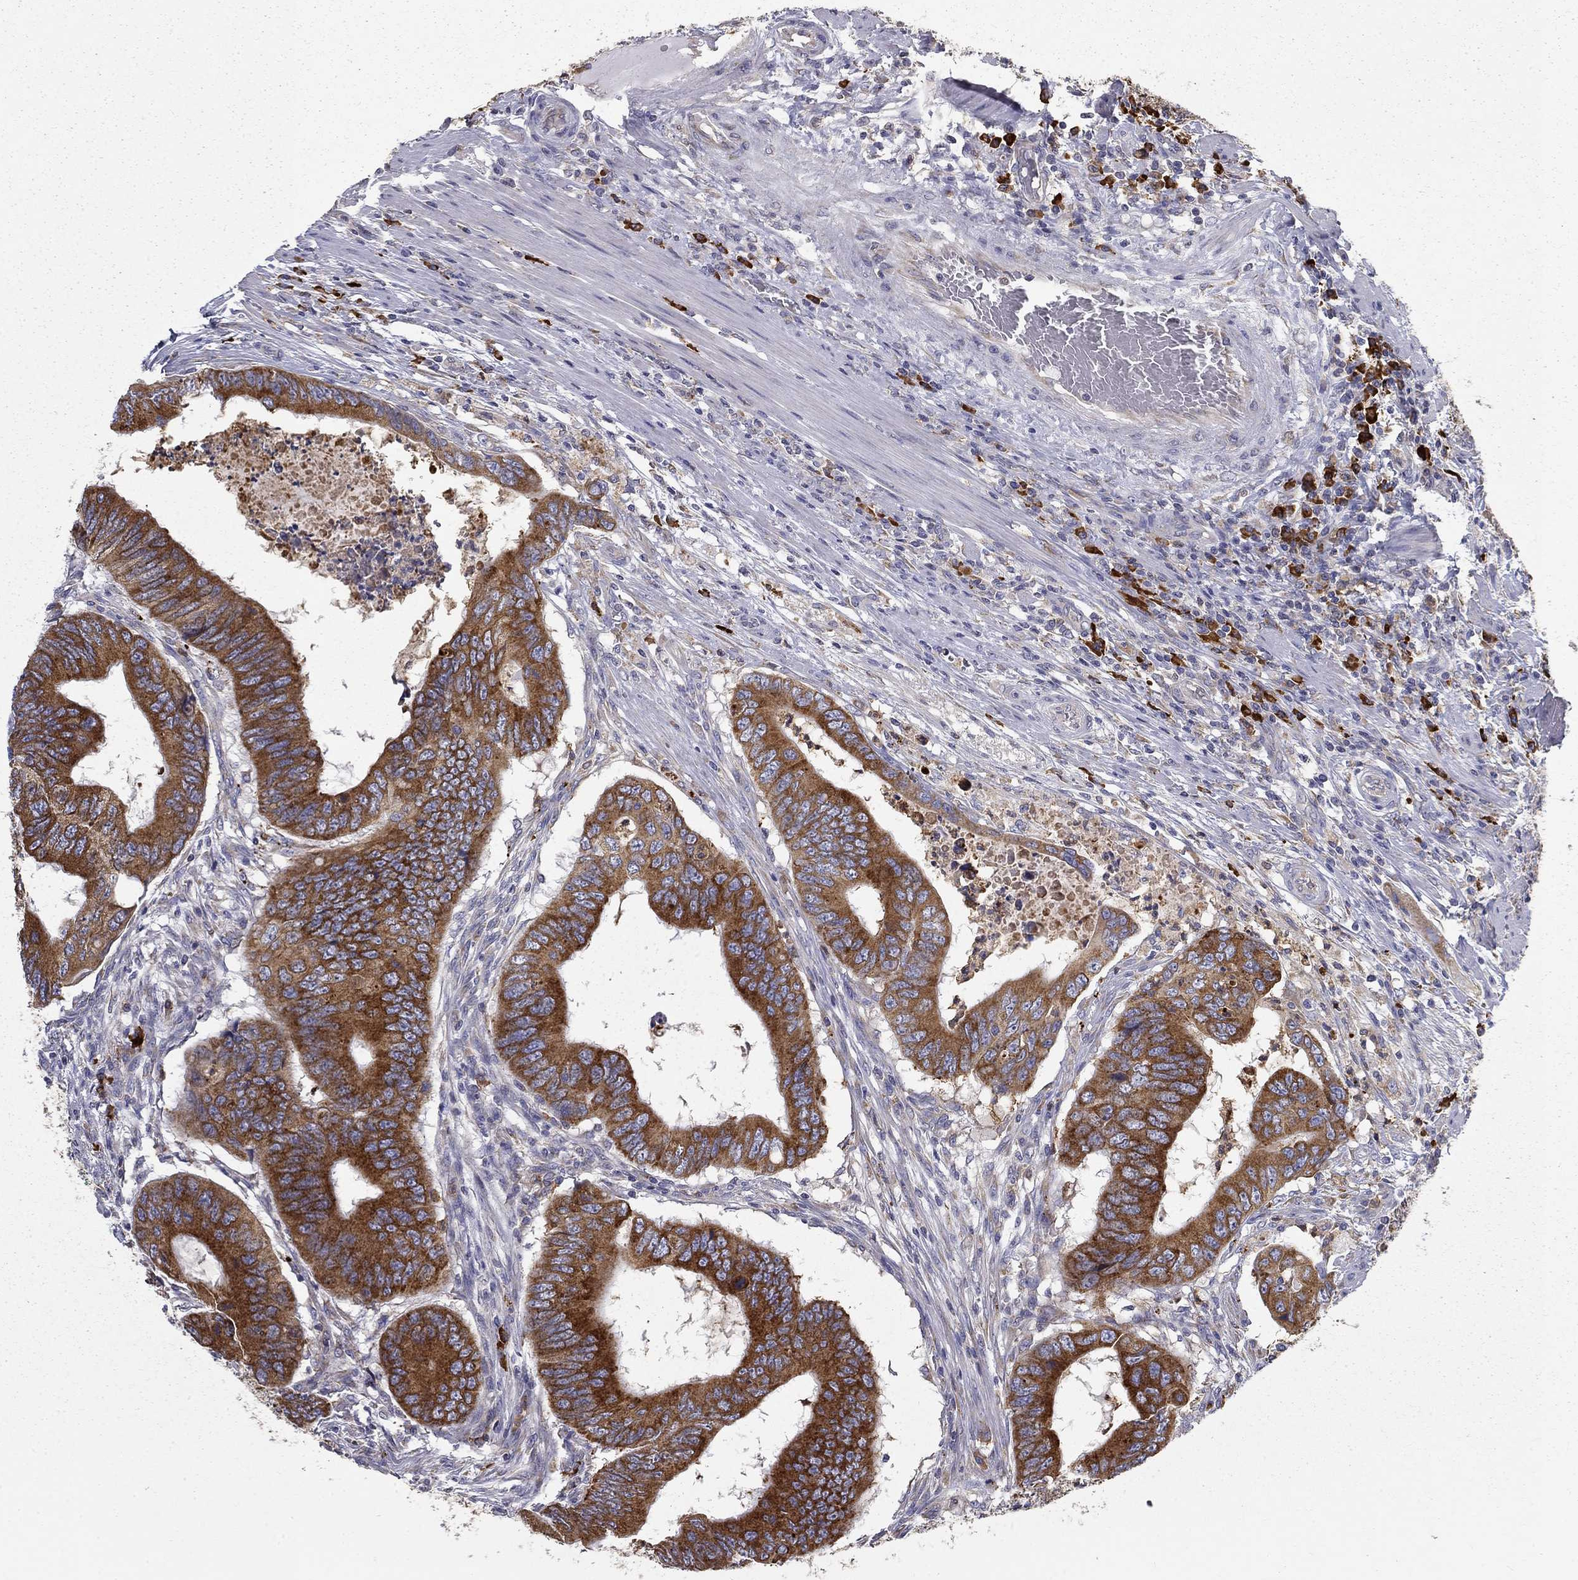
{"staining": {"intensity": "strong", "quantity": ">75%", "location": "cytoplasmic/membranous"}, "tissue": "colorectal cancer", "cell_type": "Tumor cells", "image_type": "cancer", "snomed": [{"axis": "morphology", "description": "Adenocarcinoma, NOS"}, {"axis": "topography", "description": "Colon"}], "caption": "Strong cytoplasmic/membranous protein staining is seen in about >75% of tumor cells in colorectal cancer (adenocarcinoma).", "gene": "PRDX4", "patient": {"sex": "male", "age": 53}}